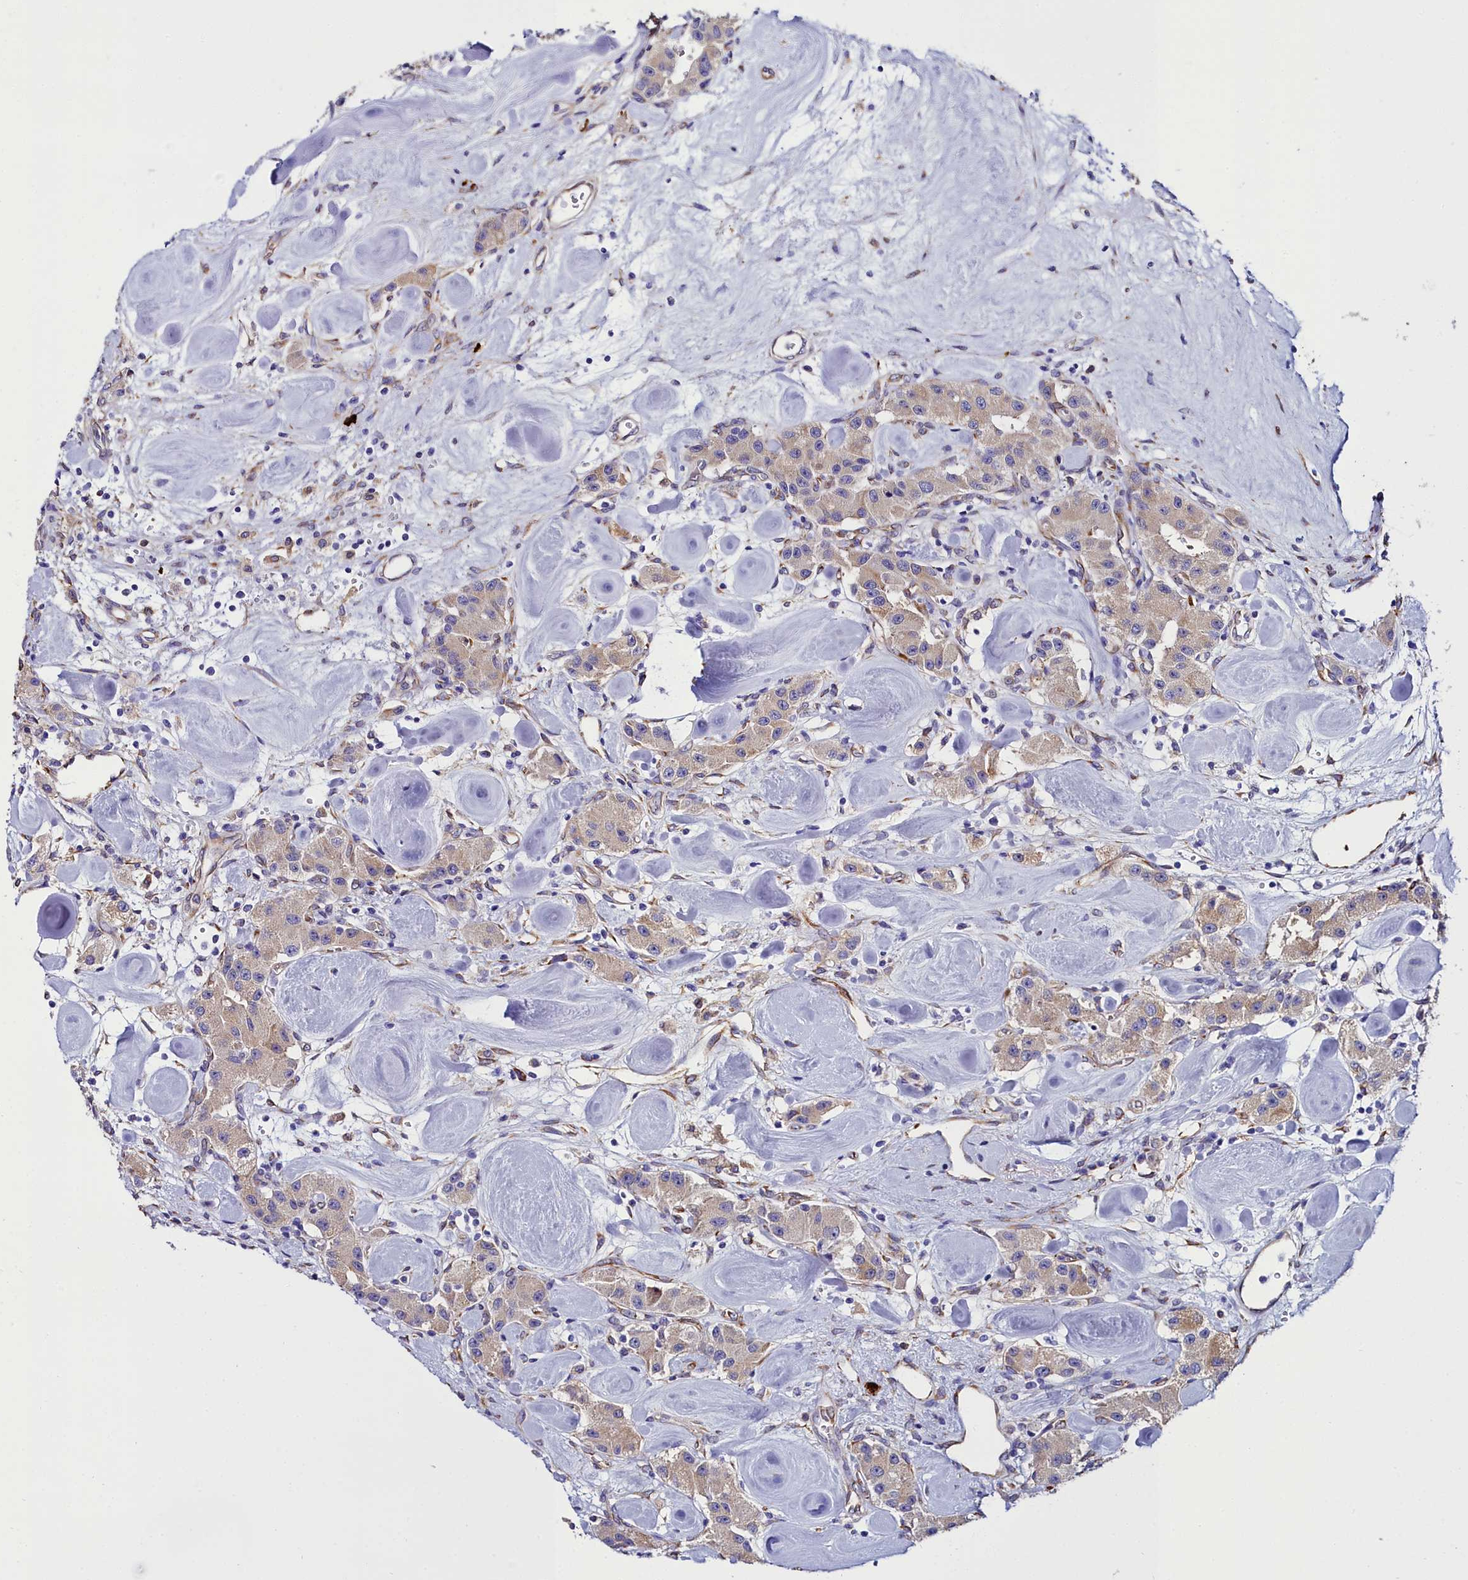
{"staining": {"intensity": "weak", "quantity": ">75%", "location": "cytoplasmic/membranous"}, "tissue": "carcinoid", "cell_type": "Tumor cells", "image_type": "cancer", "snomed": [{"axis": "morphology", "description": "Carcinoid, malignant, NOS"}, {"axis": "topography", "description": "Pancreas"}], "caption": "Carcinoid was stained to show a protein in brown. There is low levels of weak cytoplasmic/membranous positivity in approximately >75% of tumor cells.", "gene": "TXNDC5", "patient": {"sex": "male", "age": 41}}